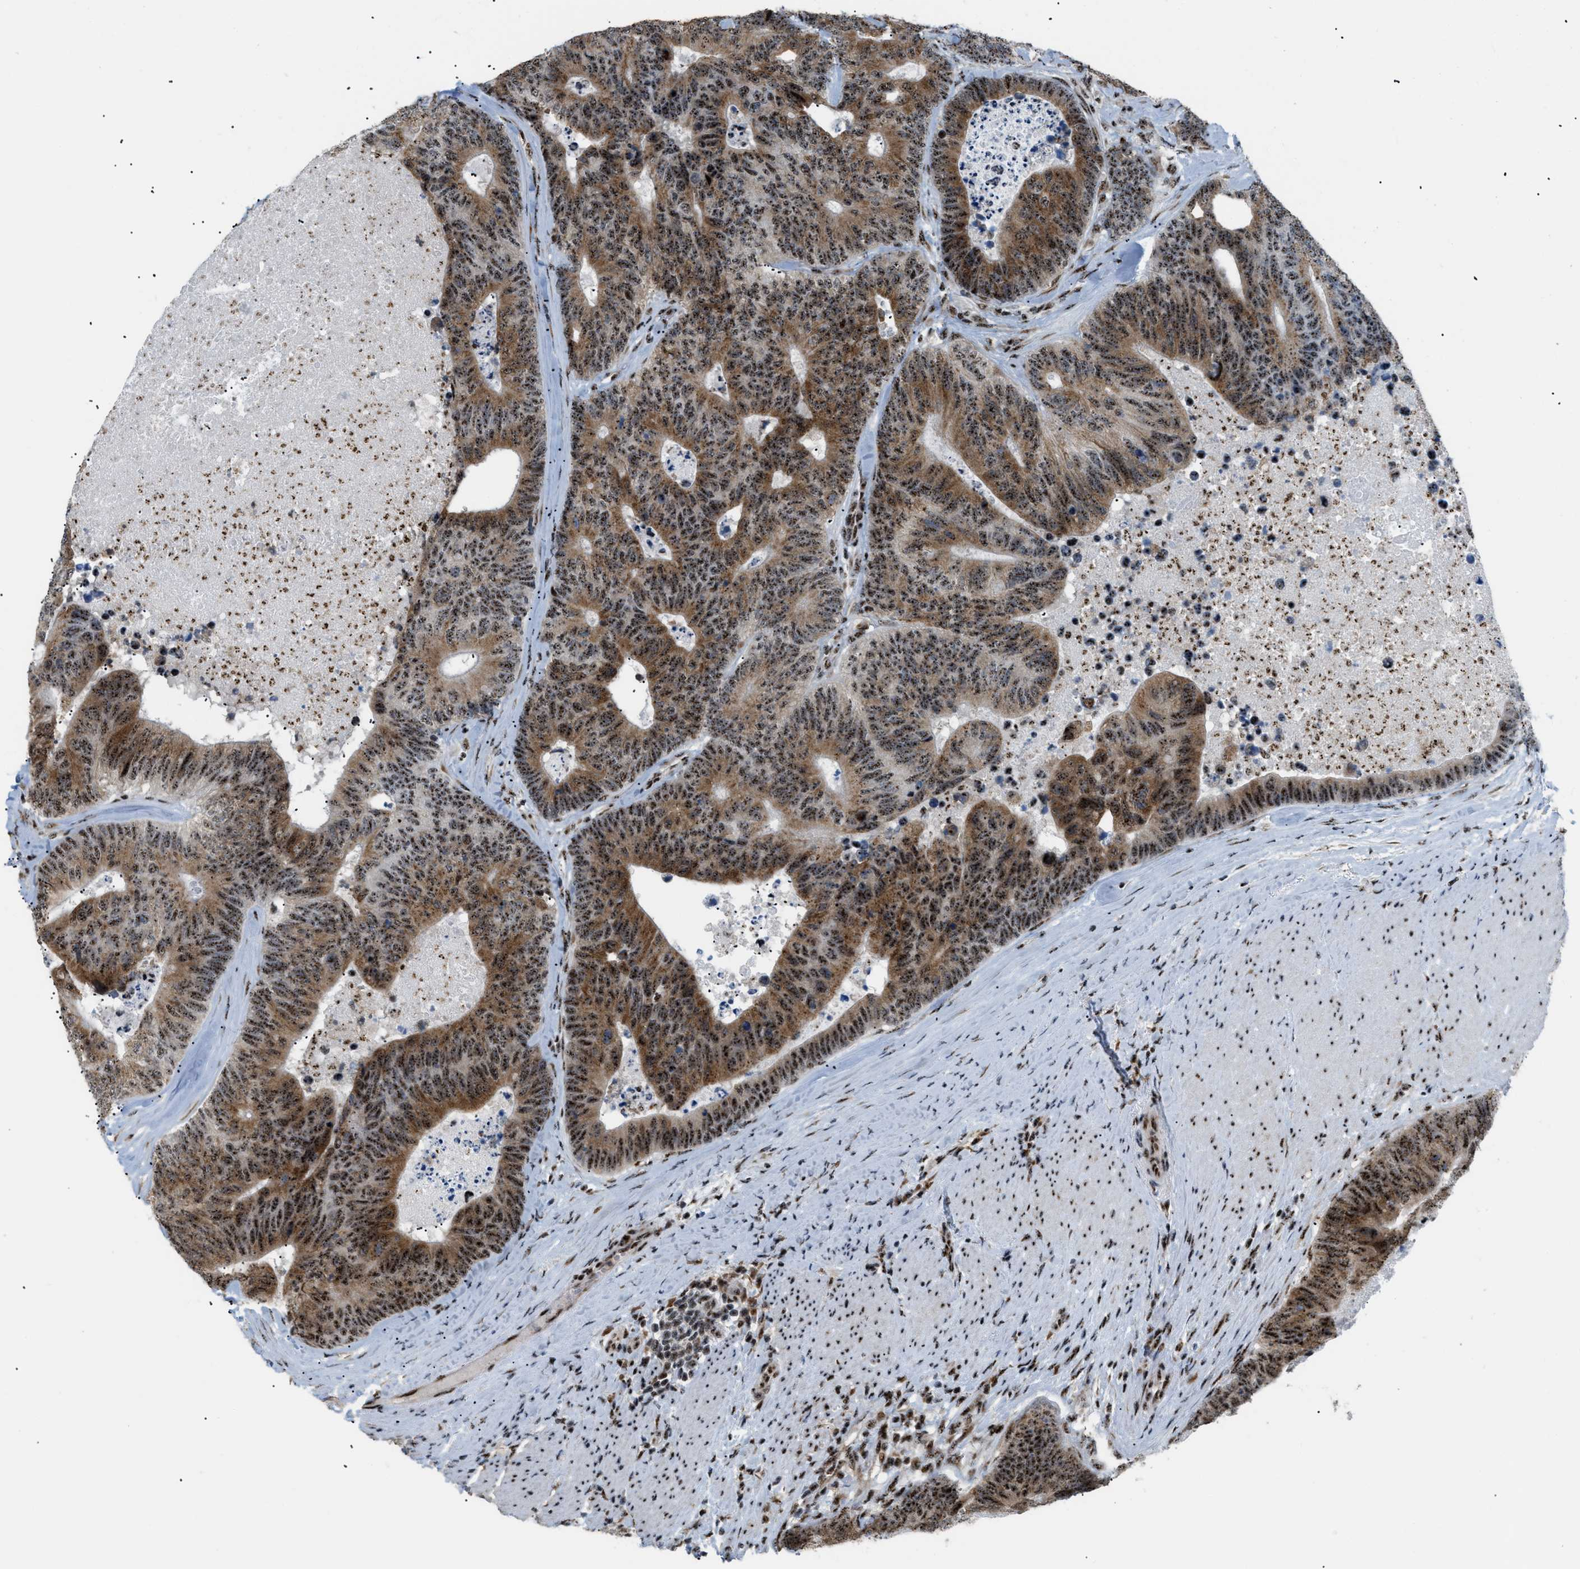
{"staining": {"intensity": "strong", "quantity": ">75%", "location": "cytoplasmic/membranous,nuclear"}, "tissue": "colorectal cancer", "cell_type": "Tumor cells", "image_type": "cancer", "snomed": [{"axis": "morphology", "description": "Adenocarcinoma, NOS"}, {"axis": "topography", "description": "Colon"}], "caption": "IHC image of neoplastic tissue: colorectal cancer stained using immunohistochemistry exhibits high levels of strong protein expression localized specifically in the cytoplasmic/membranous and nuclear of tumor cells, appearing as a cytoplasmic/membranous and nuclear brown color.", "gene": "CDR2", "patient": {"sex": "female", "age": 67}}